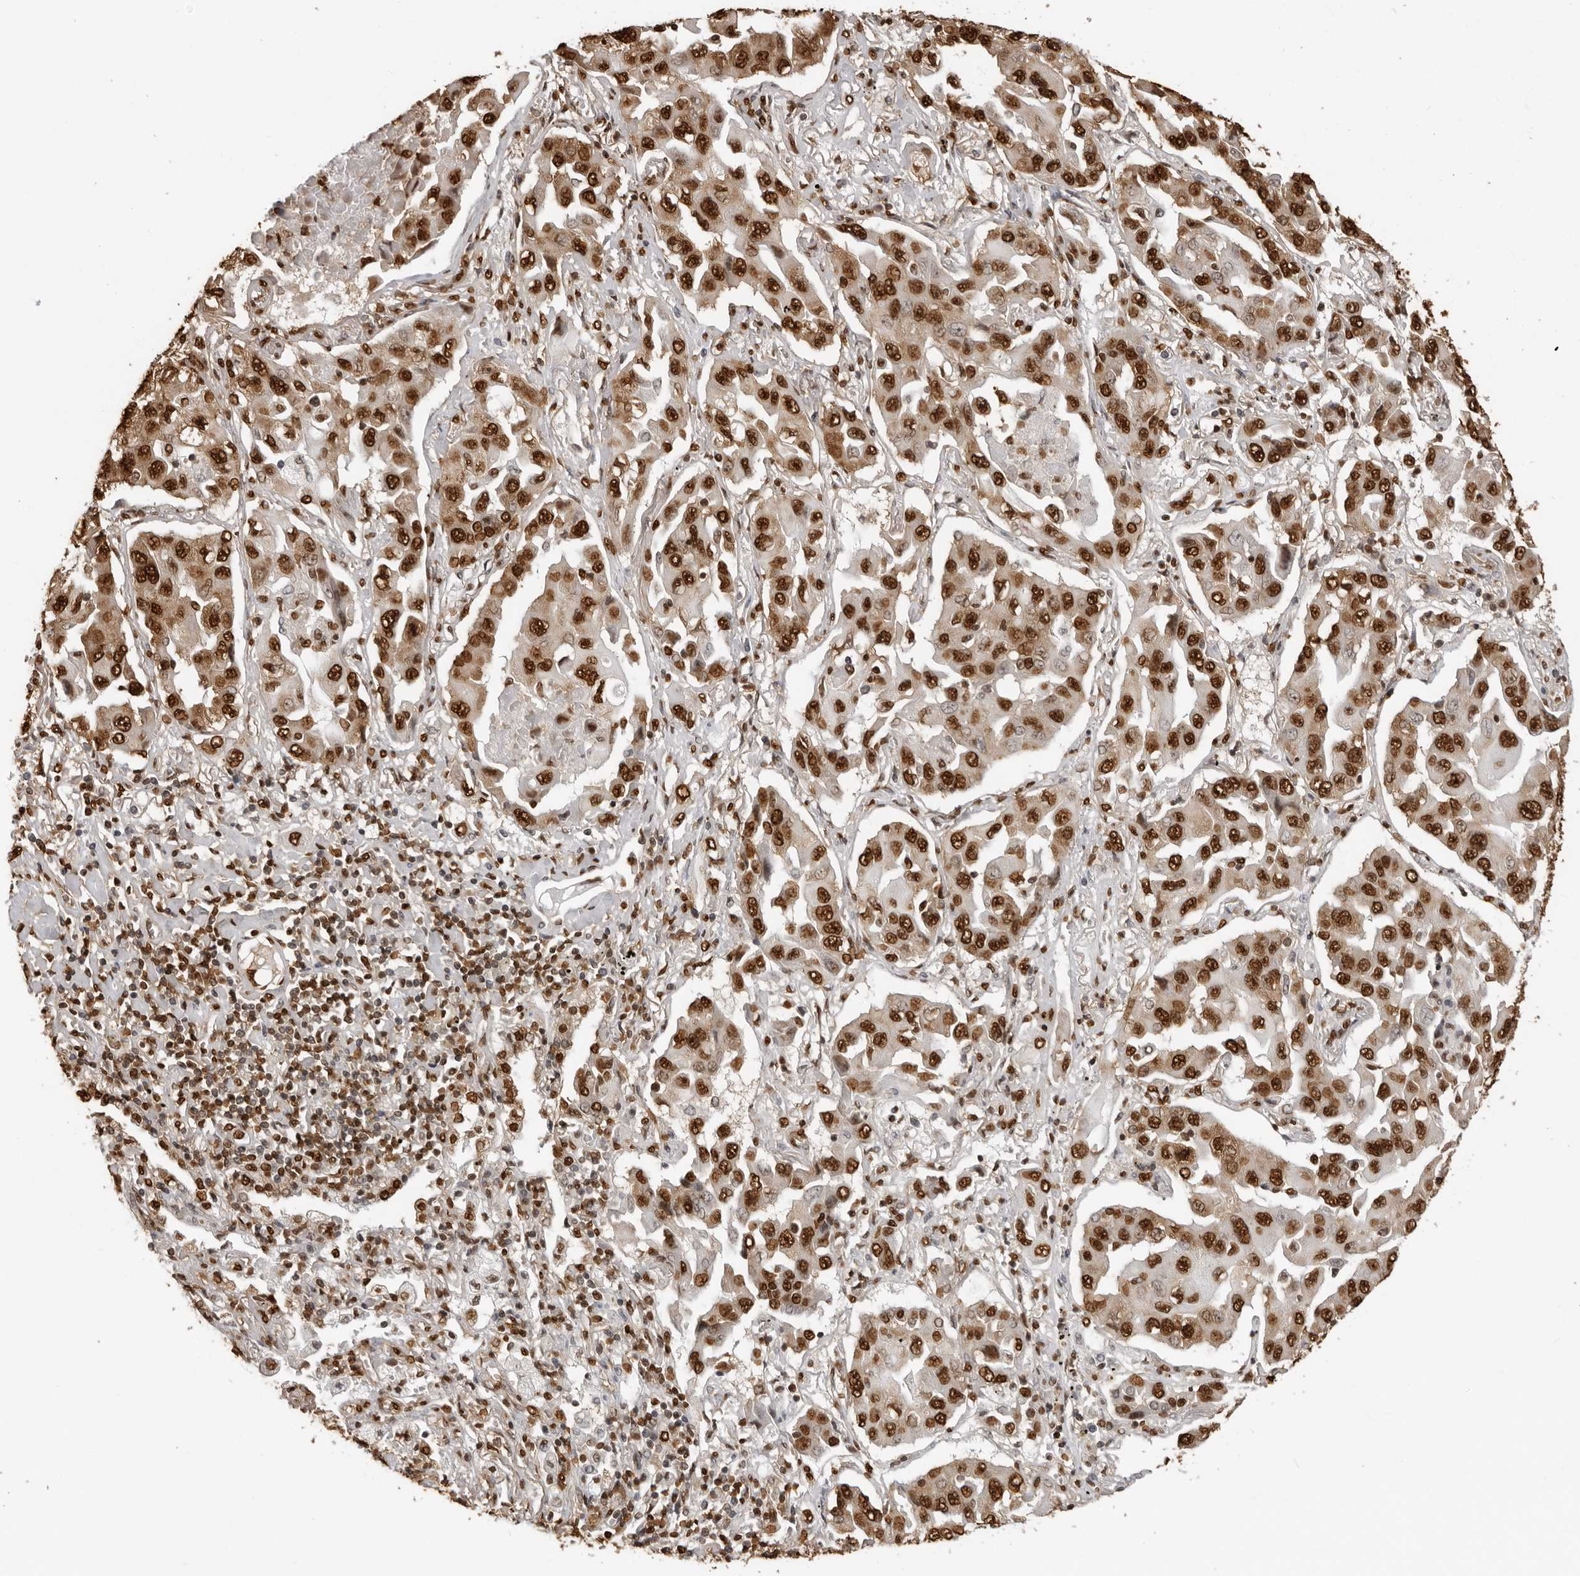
{"staining": {"intensity": "strong", "quantity": ">75%", "location": "nuclear"}, "tissue": "lung cancer", "cell_type": "Tumor cells", "image_type": "cancer", "snomed": [{"axis": "morphology", "description": "Adenocarcinoma, NOS"}, {"axis": "topography", "description": "Lung"}], "caption": "This is an image of immunohistochemistry (IHC) staining of lung cancer (adenocarcinoma), which shows strong staining in the nuclear of tumor cells.", "gene": "ZFP91", "patient": {"sex": "female", "age": 65}}